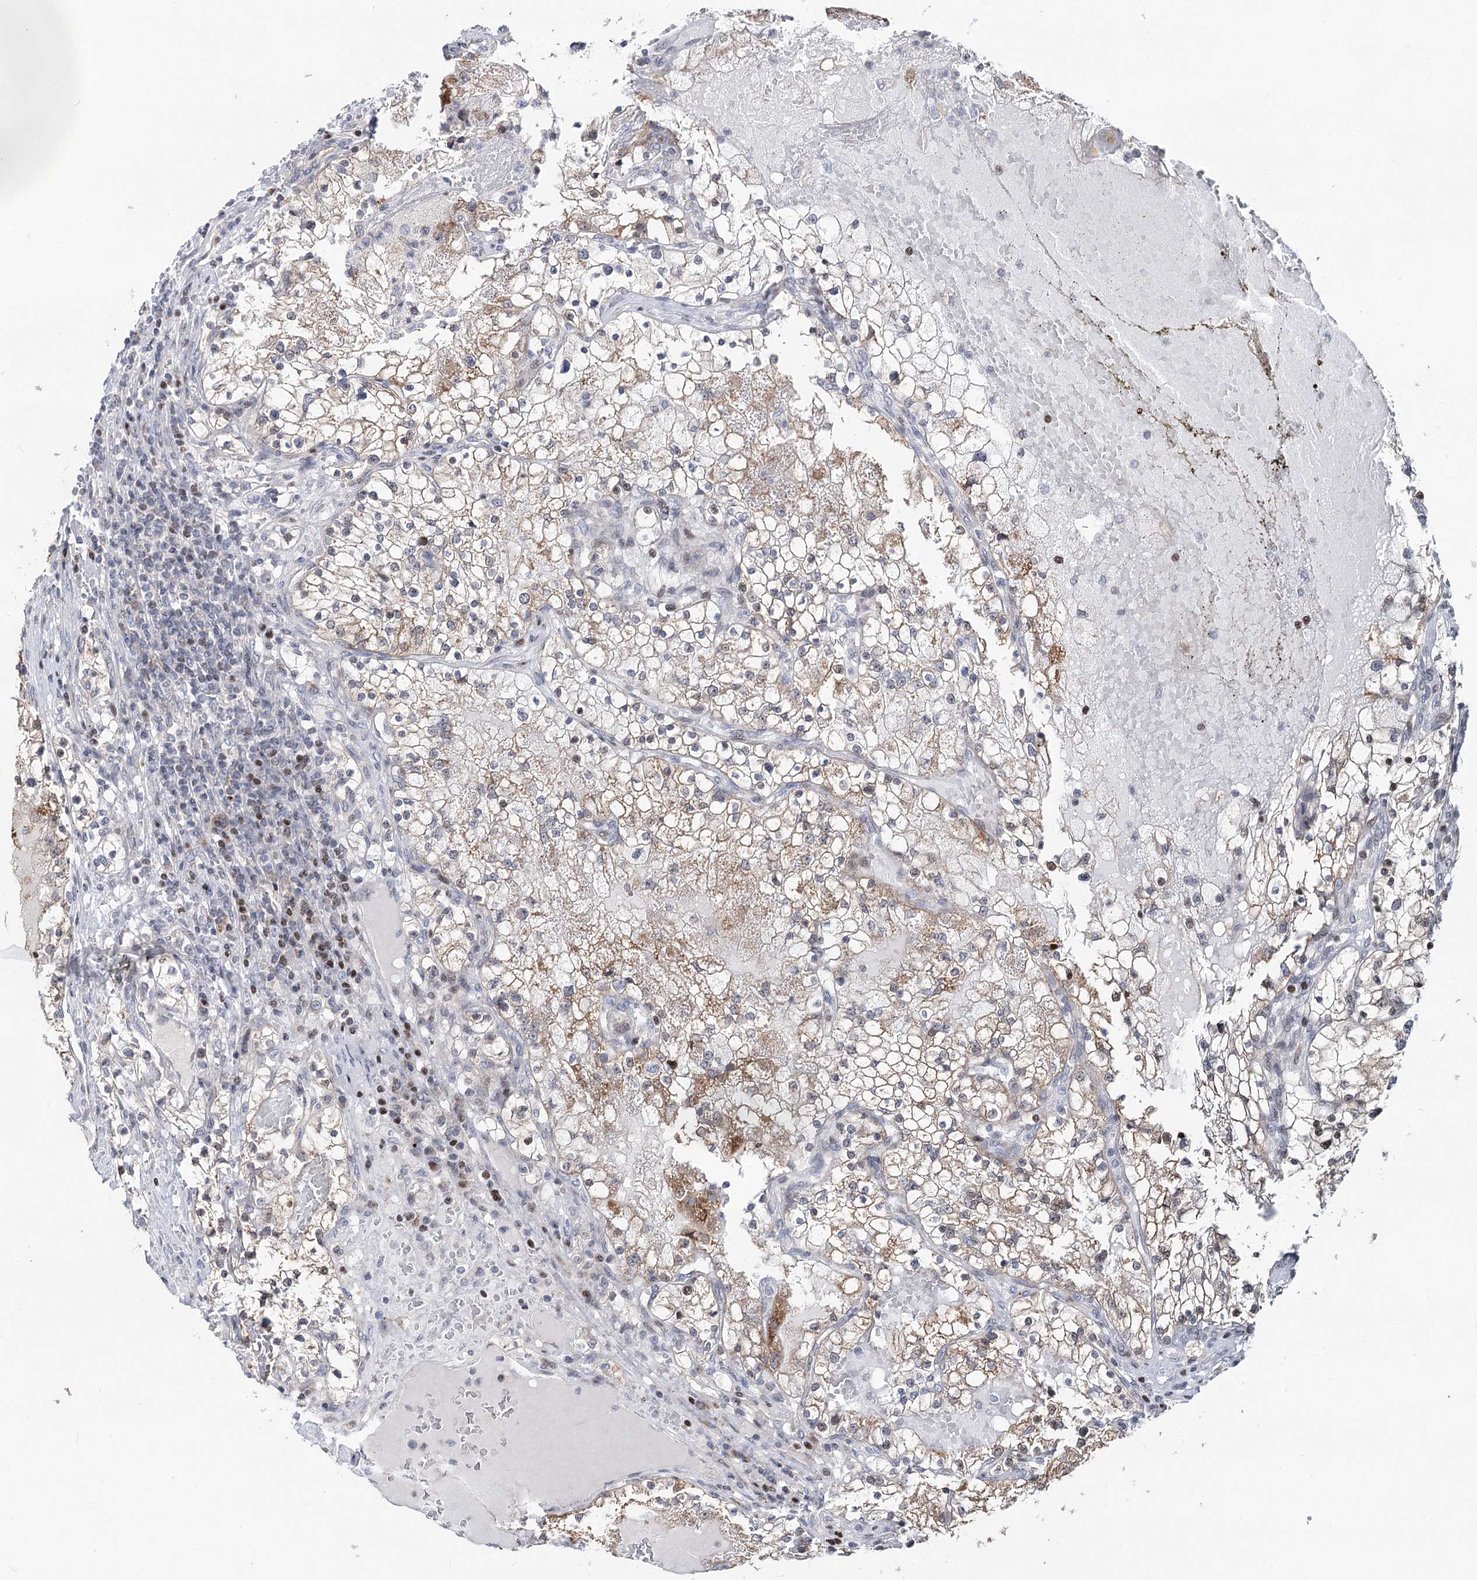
{"staining": {"intensity": "weak", "quantity": ">75%", "location": "cytoplasmic/membranous,nuclear"}, "tissue": "renal cancer", "cell_type": "Tumor cells", "image_type": "cancer", "snomed": [{"axis": "morphology", "description": "Normal tissue, NOS"}, {"axis": "morphology", "description": "Adenocarcinoma, NOS"}, {"axis": "topography", "description": "Kidney"}], "caption": "Human adenocarcinoma (renal) stained for a protein (brown) displays weak cytoplasmic/membranous and nuclear positive positivity in about >75% of tumor cells.", "gene": "PTGR1", "patient": {"sex": "male", "age": 68}}